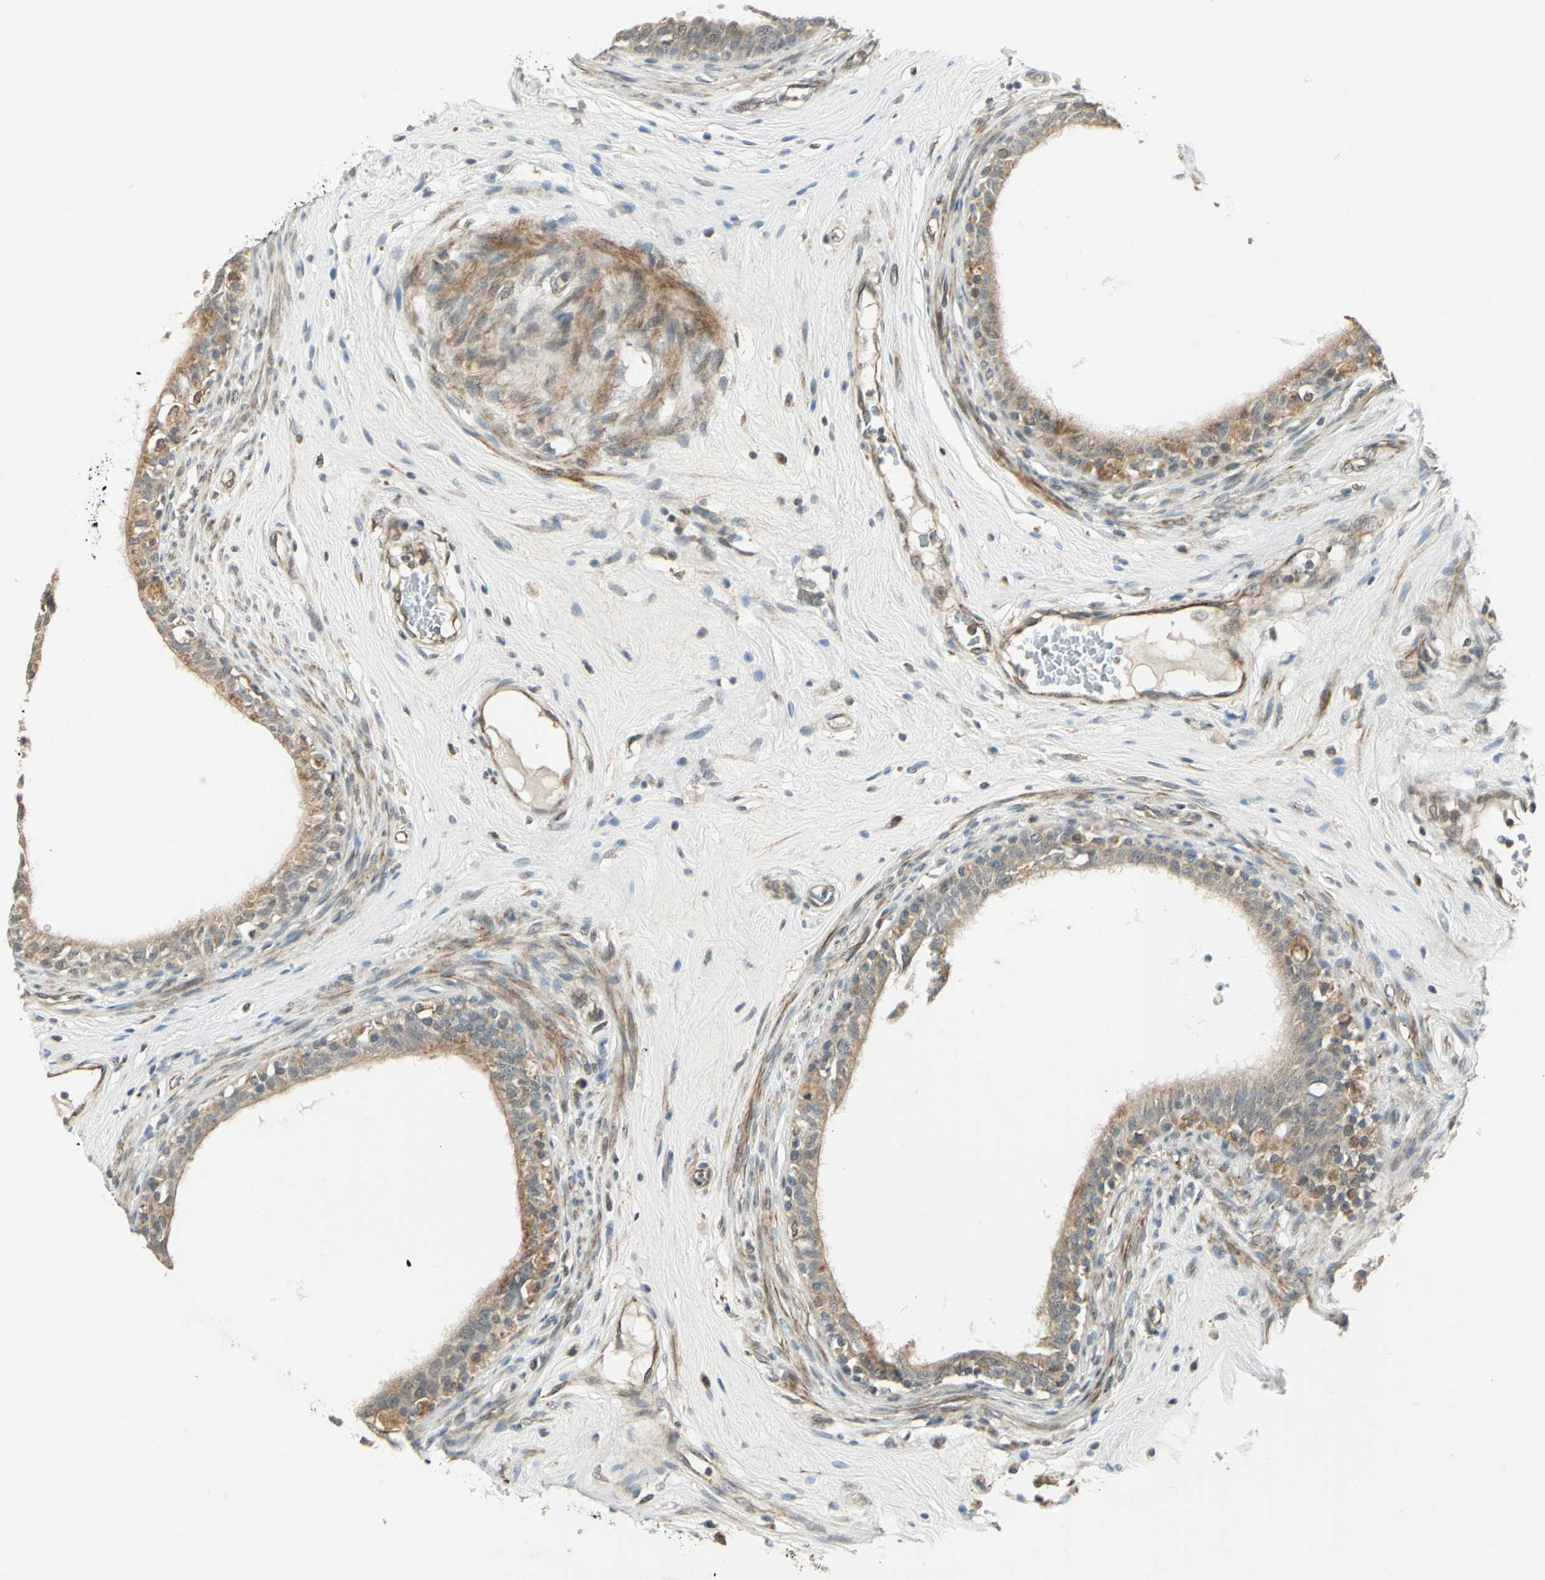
{"staining": {"intensity": "moderate", "quantity": ">75%", "location": "cytoplasmic/membranous"}, "tissue": "epididymis", "cell_type": "Glandular cells", "image_type": "normal", "snomed": [{"axis": "morphology", "description": "Normal tissue, NOS"}, {"axis": "morphology", "description": "Inflammation, NOS"}, {"axis": "topography", "description": "Epididymis"}], "caption": "The micrograph shows a brown stain indicating the presence of a protein in the cytoplasmic/membranous of glandular cells in epididymis. The protein of interest is shown in brown color, while the nuclei are stained blue.", "gene": "PLAGL2", "patient": {"sex": "male", "age": 84}}